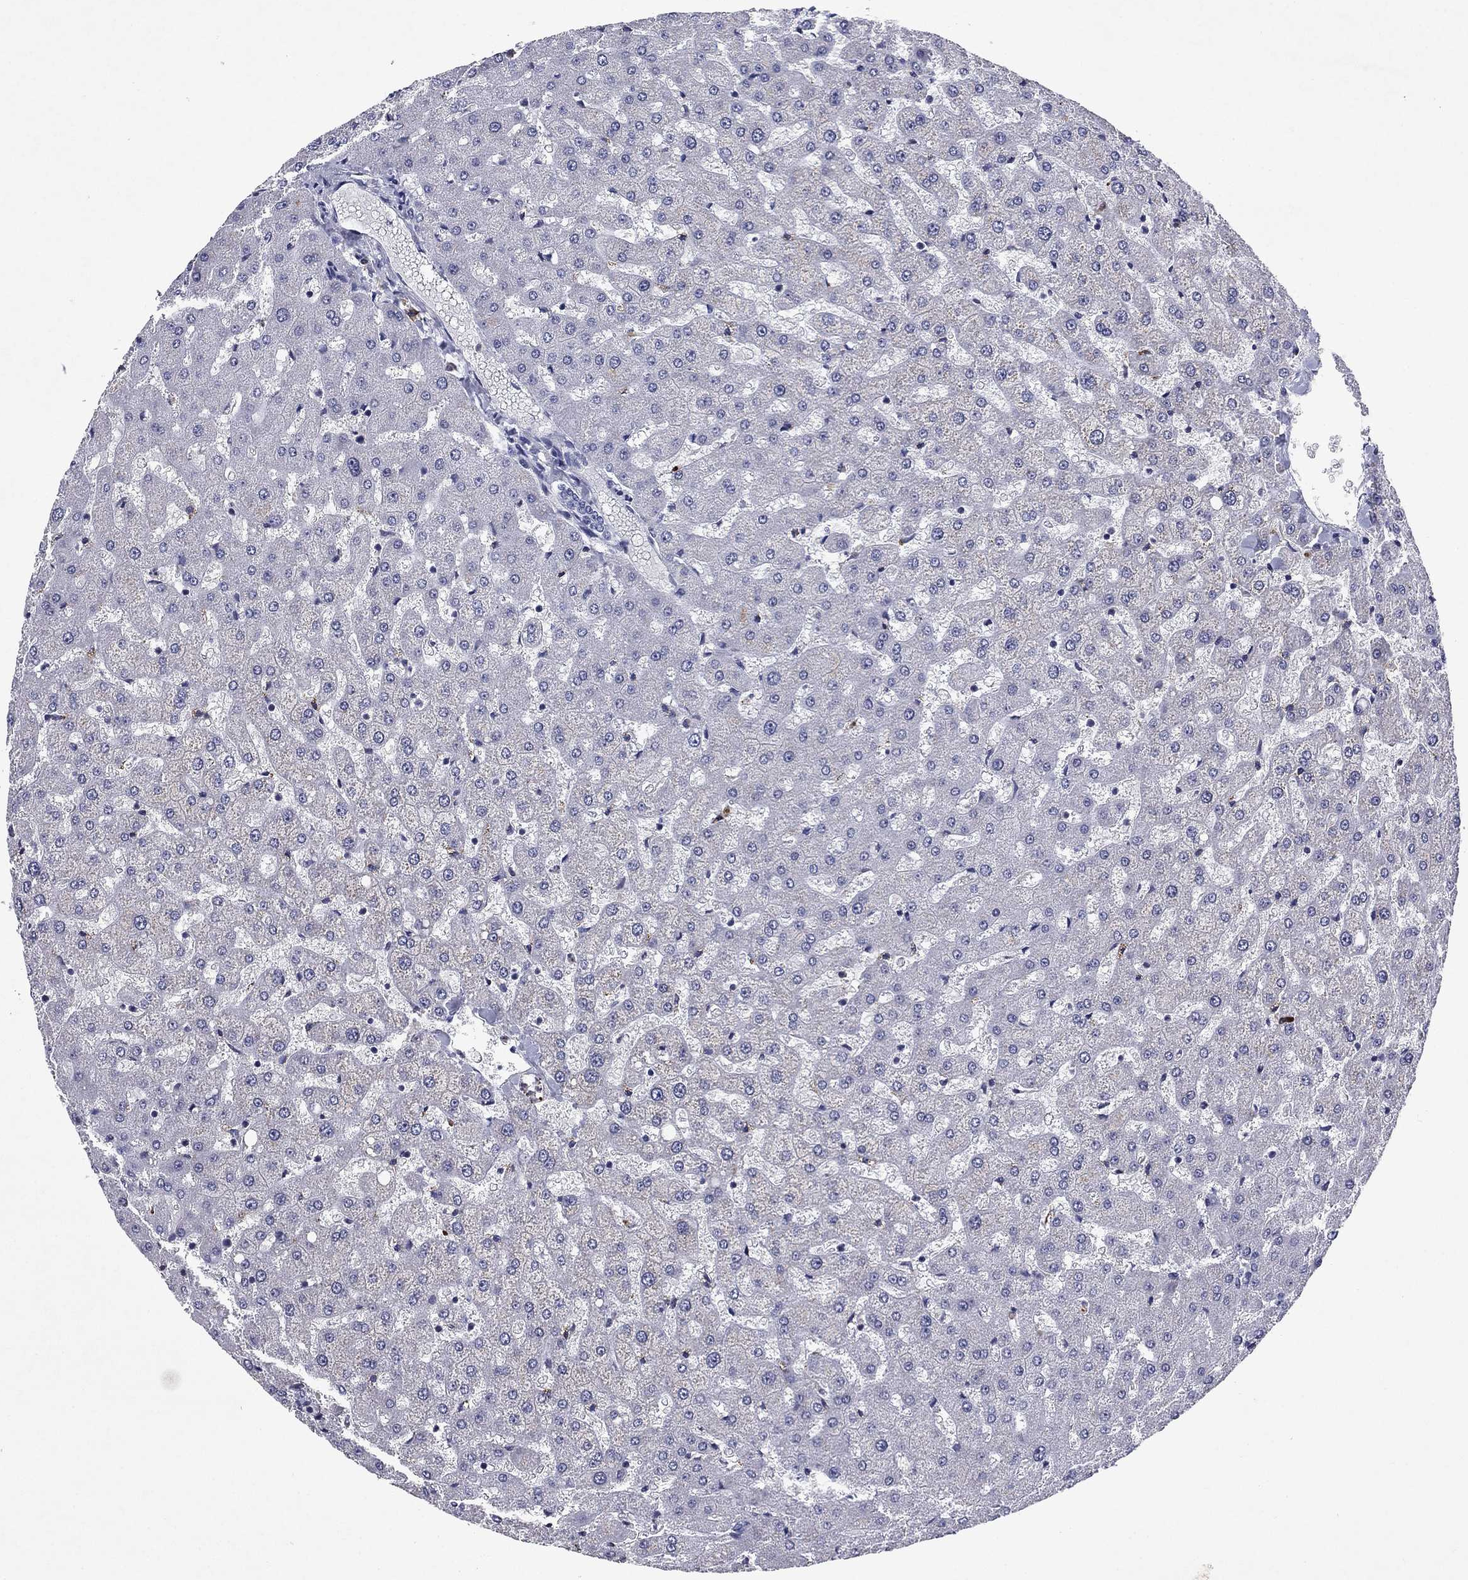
{"staining": {"intensity": "negative", "quantity": "none", "location": "none"}, "tissue": "liver", "cell_type": "Cholangiocytes", "image_type": "normal", "snomed": [{"axis": "morphology", "description": "Normal tissue, NOS"}, {"axis": "topography", "description": "Liver"}], "caption": "An immunohistochemistry (IHC) image of normal liver is shown. There is no staining in cholangiocytes of liver. (DAB immunohistochemistry with hematoxylin counter stain).", "gene": "ECM1", "patient": {"sex": "female", "age": 50}}